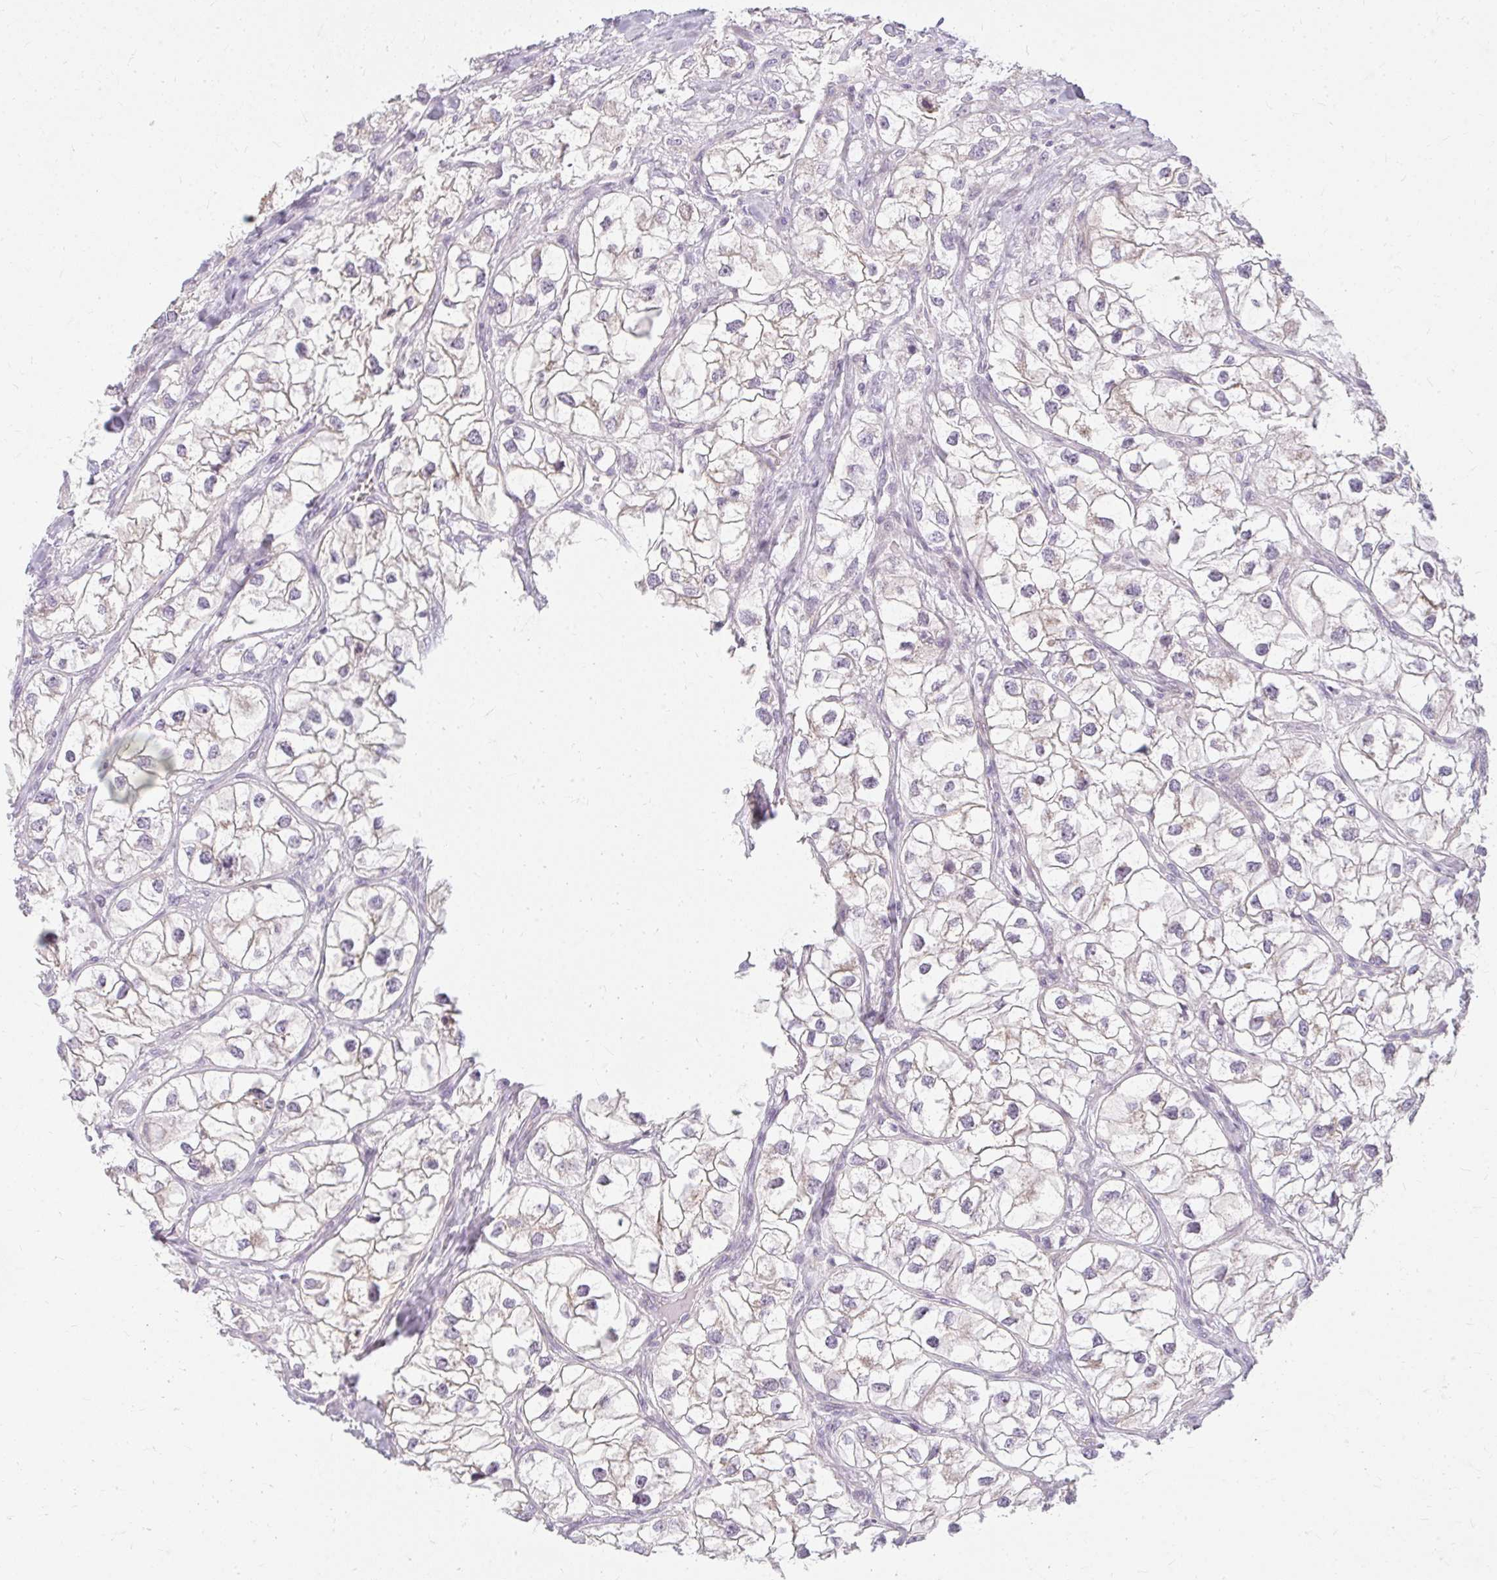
{"staining": {"intensity": "negative", "quantity": "none", "location": "none"}, "tissue": "renal cancer", "cell_type": "Tumor cells", "image_type": "cancer", "snomed": [{"axis": "morphology", "description": "Adenocarcinoma, NOS"}, {"axis": "topography", "description": "Kidney"}], "caption": "Micrograph shows no protein positivity in tumor cells of adenocarcinoma (renal) tissue.", "gene": "ZFYVE26", "patient": {"sex": "male", "age": 59}}